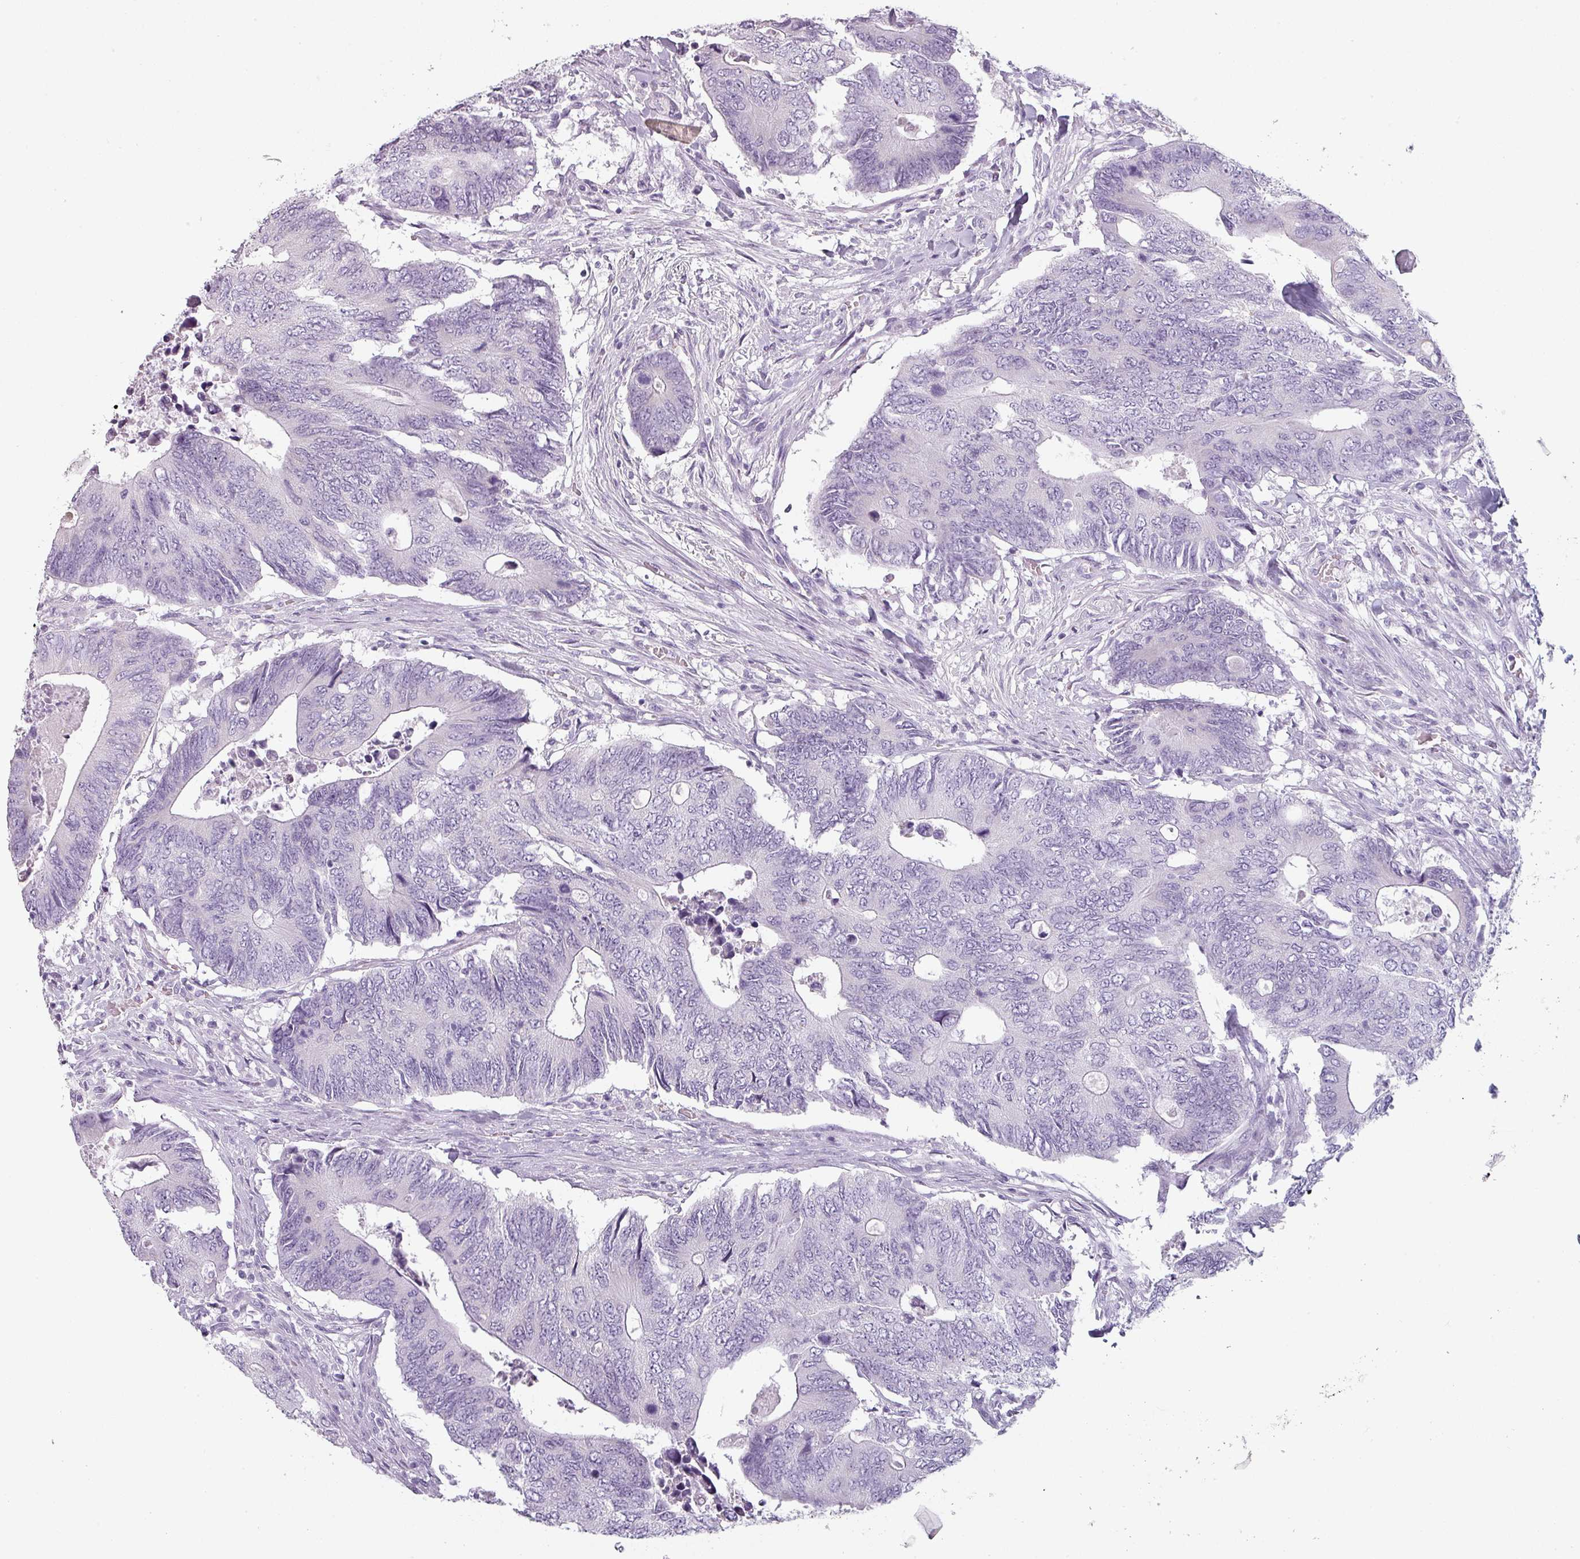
{"staining": {"intensity": "negative", "quantity": "none", "location": "none"}, "tissue": "colorectal cancer", "cell_type": "Tumor cells", "image_type": "cancer", "snomed": [{"axis": "morphology", "description": "Adenocarcinoma, NOS"}, {"axis": "topography", "description": "Colon"}], "caption": "IHC image of neoplastic tissue: human adenocarcinoma (colorectal) stained with DAB (3,3'-diaminobenzidine) exhibits no significant protein staining in tumor cells. Nuclei are stained in blue.", "gene": "SFTPA1", "patient": {"sex": "male", "age": 87}}